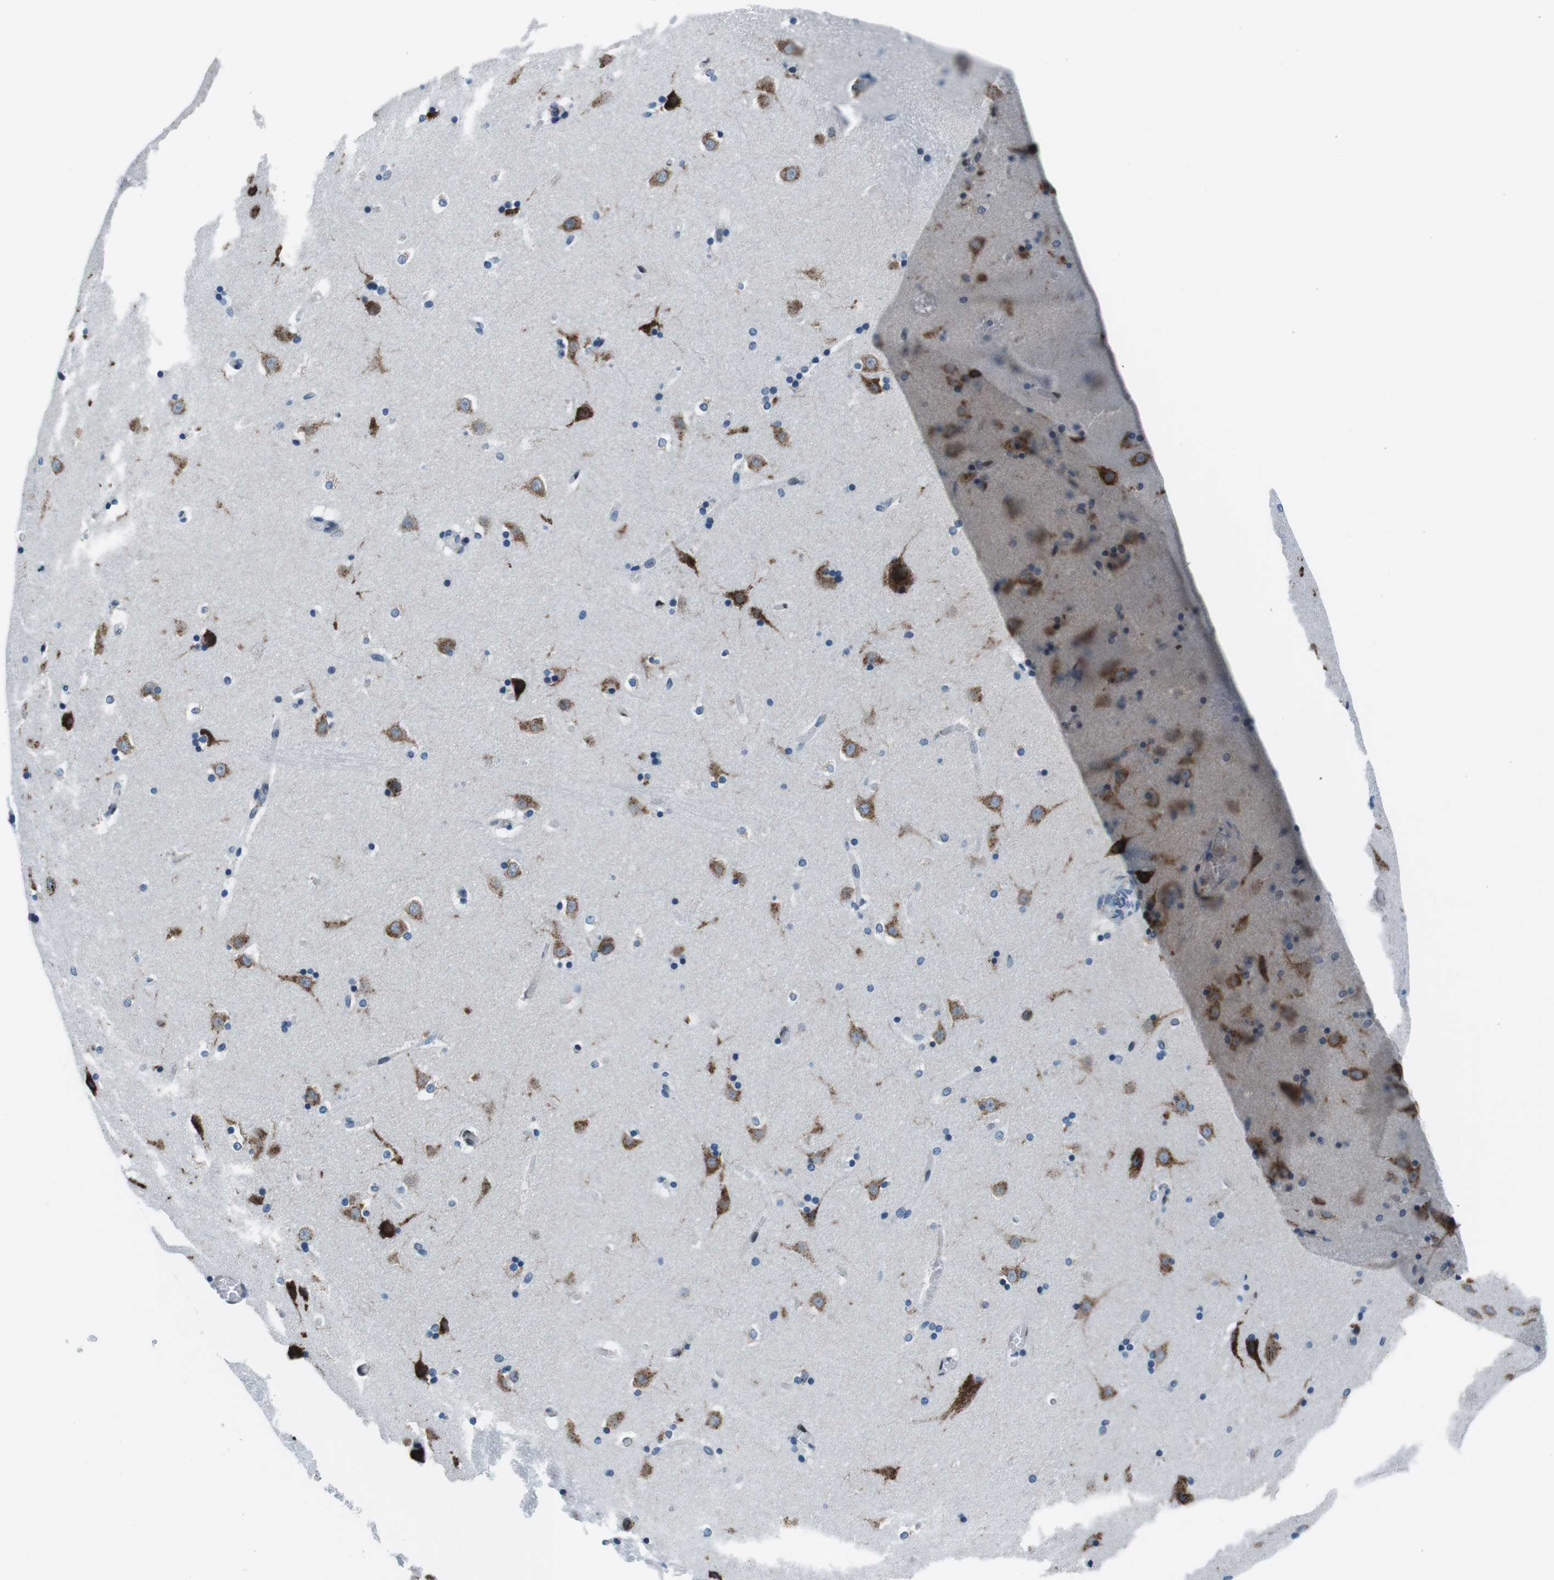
{"staining": {"intensity": "weak", "quantity": "<25%", "location": "cytoplasmic/membranous"}, "tissue": "caudate", "cell_type": "Glial cells", "image_type": "normal", "snomed": [{"axis": "morphology", "description": "Normal tissue, NOS"}, {"axis": "topography", "description": "Lateral ventricle wall"}], "caption": "IHC of unremarkable human caudate reveals no staining in glial cells. The staining was performed using DAB to visualize the protein expression in brown, while the nuclei were stained in blue with hematoxylin (Magnification: 20x).", "gene": "NUCB2", "patient": {"sex": "male", "age": 45}}